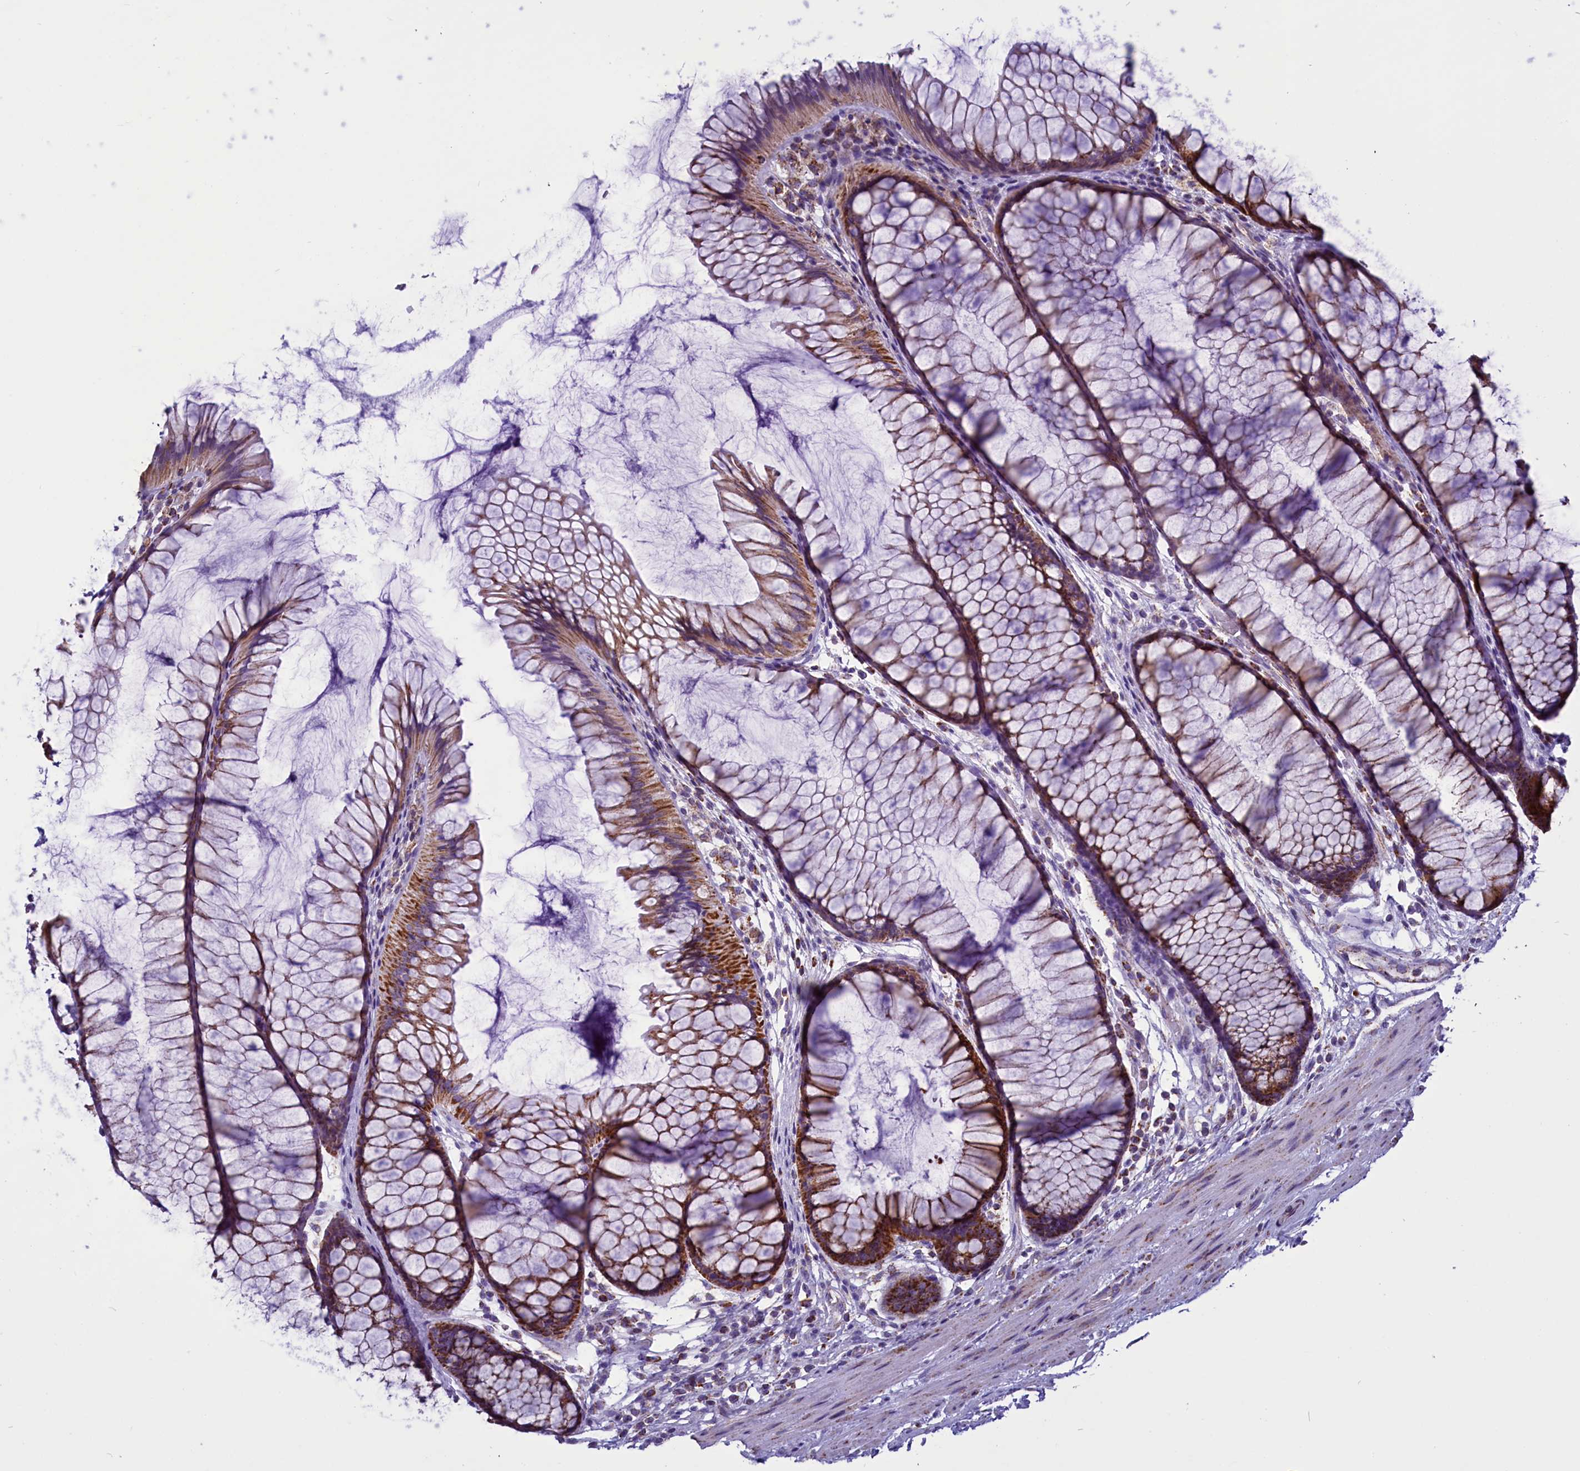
{"staining": {"intensity": "strong", "quantity": "25%-75%", "location": "cytoplasmic/membranous"}, "tissue": "colon", "cell_type": "Glandular cells", "image_type": "normal", "snomed": [{"axis": "morphology", "description": "Normal tissue, NOS"}, {"axis": "topography", "description": "Colon"}], "caption": "DAB (3,3'-diaminobenzidine) immunohistochemical staining of benign colon demonstrates strong cytoplasmic/membranous protein expression in about 25%-75% of glandular cells. The protein of interest is shown in brown color, while the nuclei are stained blue.", "gene": "ICA1L", "patient": {"sex": "female", "age": 82}}